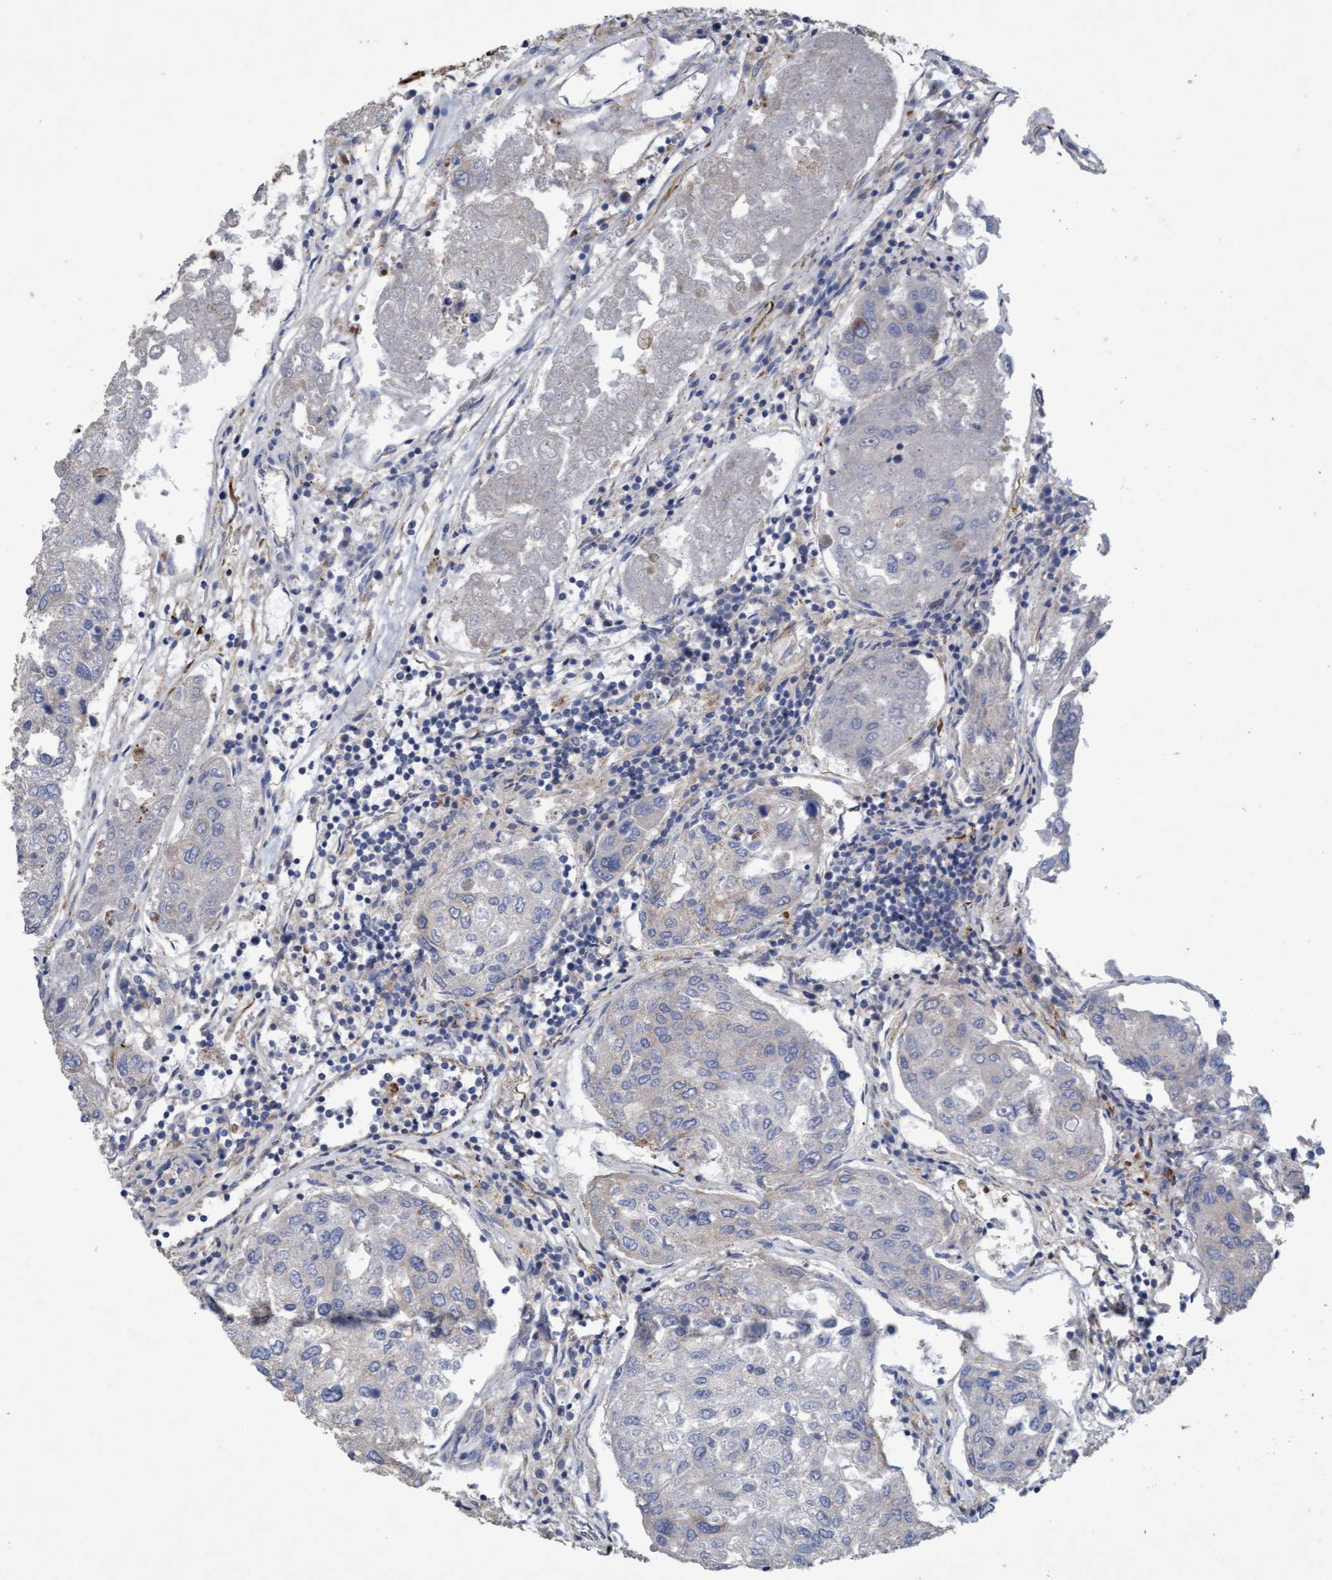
{"staining": {"intensity": "negative", "quantity": "none", "location": "none"}, "tissue": "urothelial cancer", "cell_type": "Tumor cells", "image_type": "cancer", "snomed": [{"axis": "morphology", "description": "Urothelial carcinoma, High grade"}, {"axis": "topography", "description": "Lymph node"}, {"axis": "topography", "description": "Urinary bladder"}], "caption": "Protein analysis of urothelial cancer reveals no significant expression in tumor cells. (DAB (3,3'-diaminobenzidine) immunohistochemistry (IHC) with hematoxylin counter stain).", "gene": "DDHD2", "patient": {"sex": "male", "age": 51}}